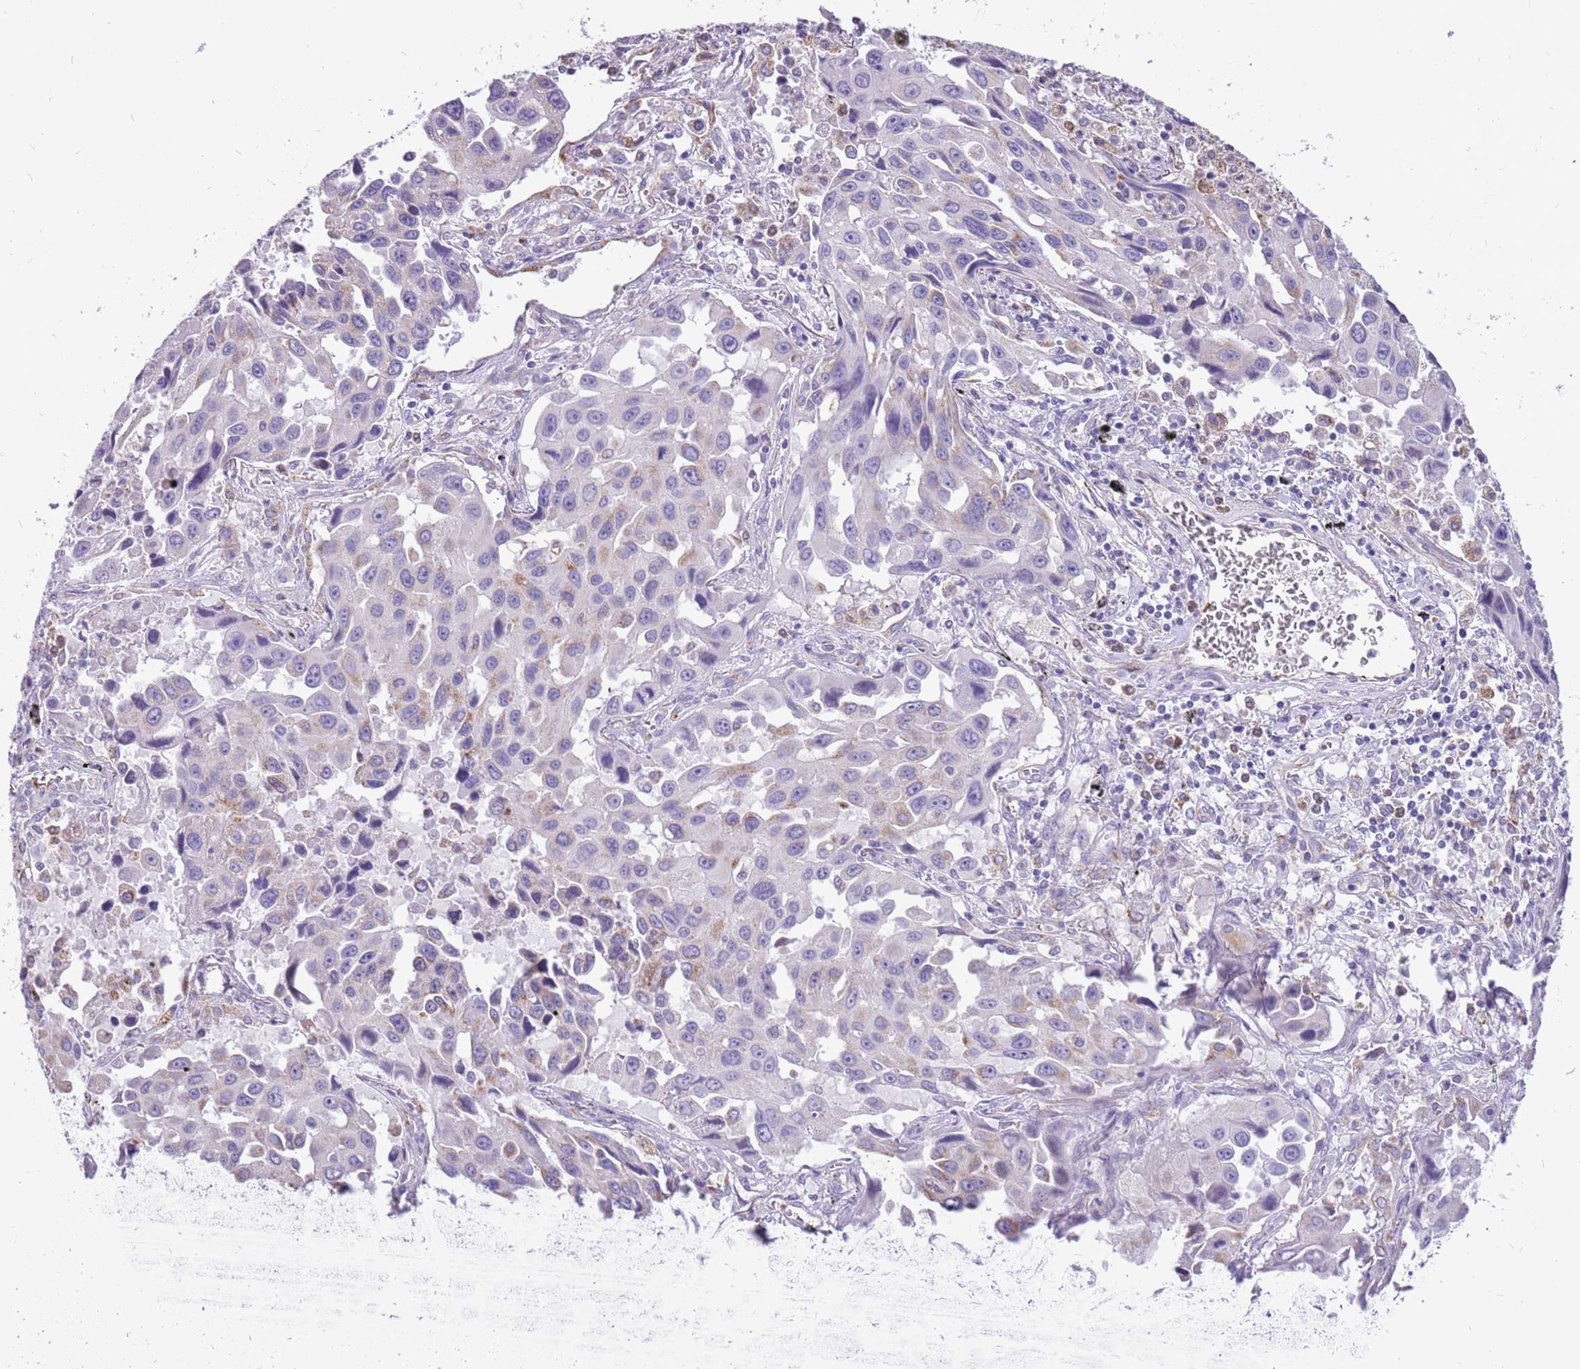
{"staining": {"intensity": "weak", "quantity": "<25%", "location": "cytoplasmic/membranous"}, "tissue": "lung cancer", "cell_type": "Tumor cells", "image_type": "cancer", "snomed": [{"axis": "morphology", "description": "Adenocarcinoma, NOS"}, {"axis": "topography", "description": "Lung"}], "caption": "Tumor cells show no significant protein expression in lung adenocarcinoma.", "gene": "PCNX1", "patient": {"sex": "male", "age": 66}}